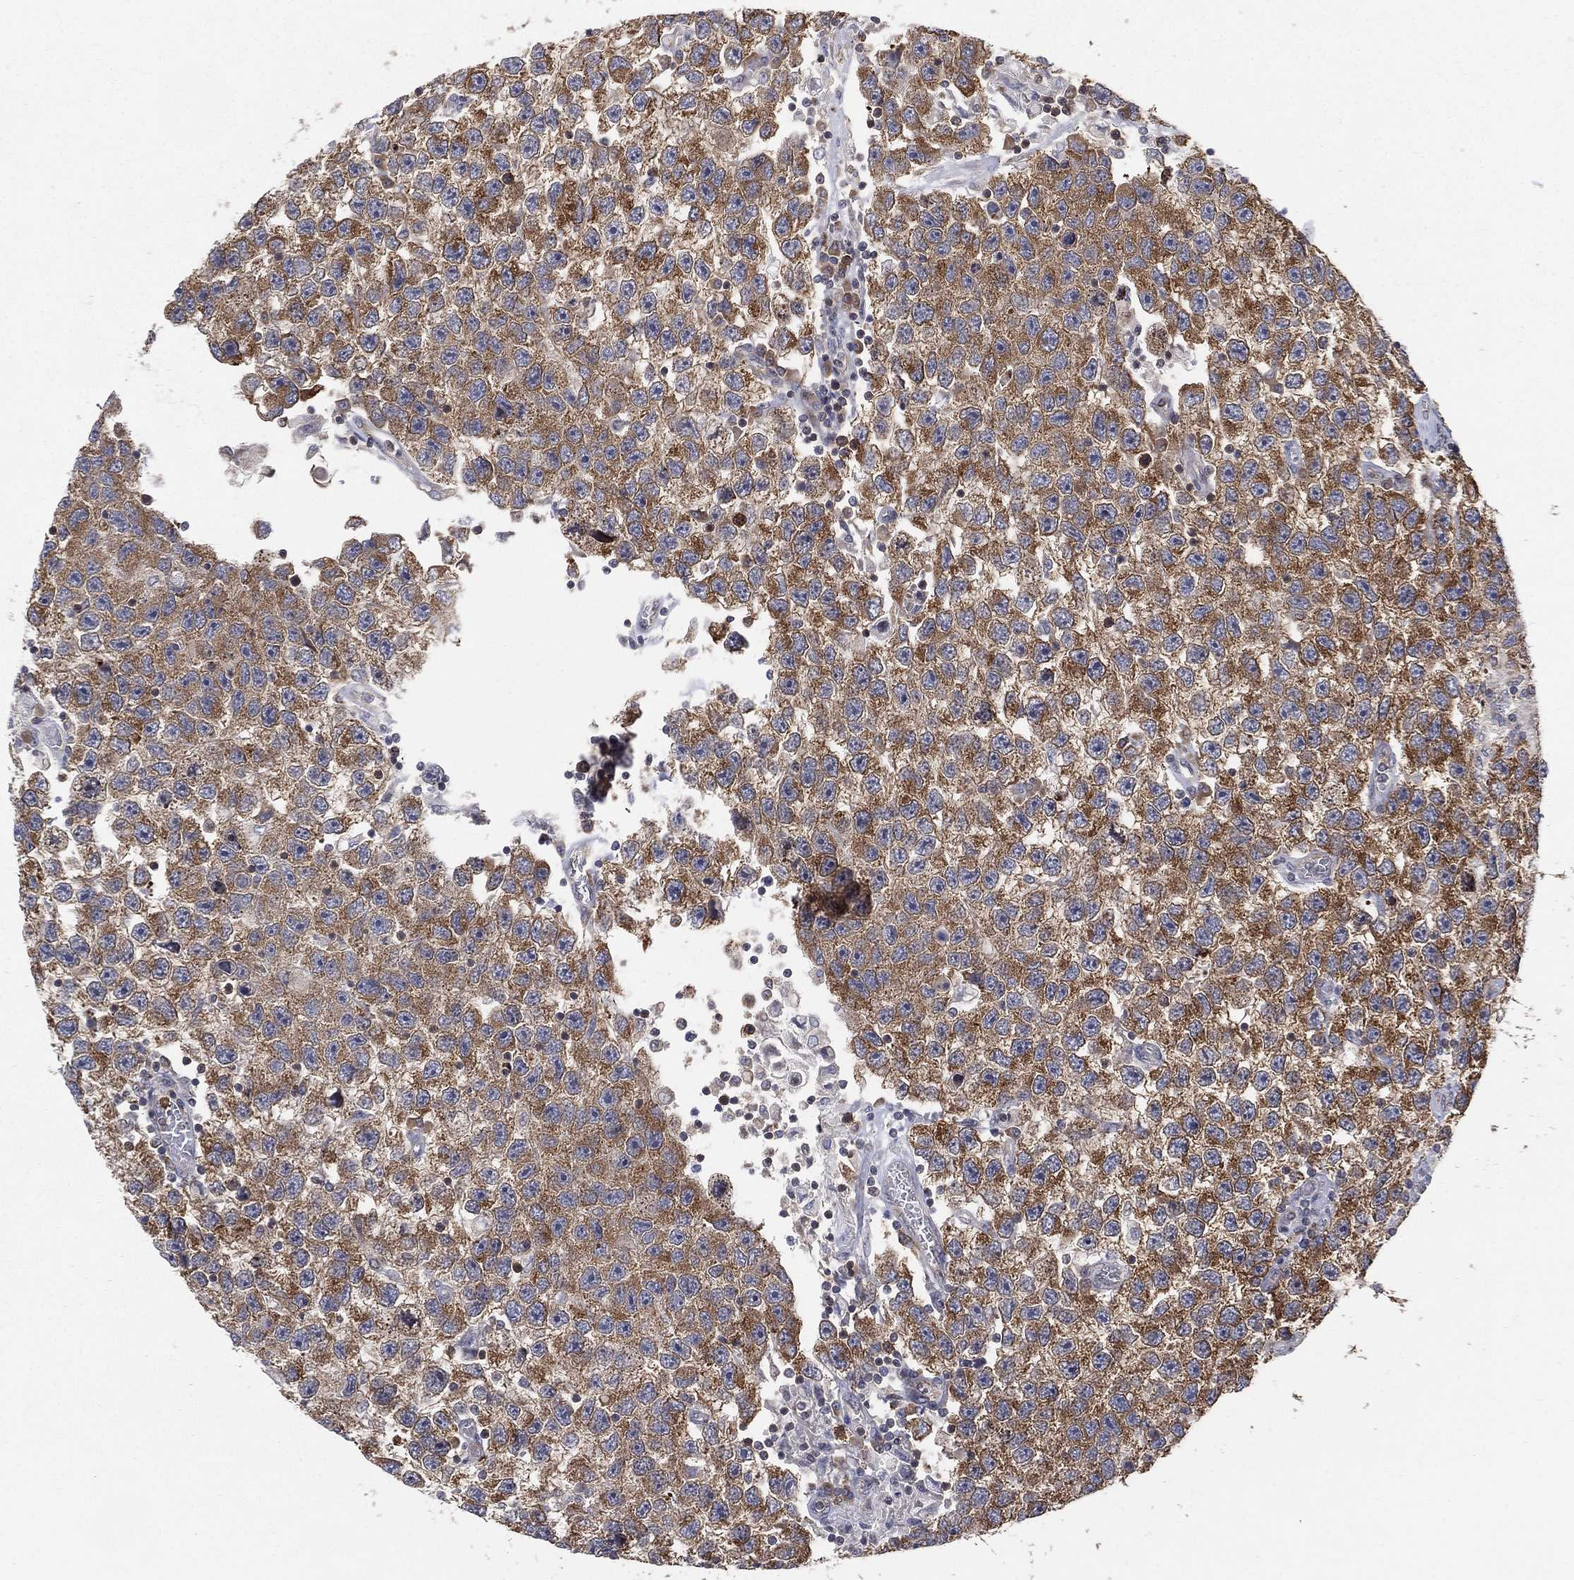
{"staining": {"intensity": "strong", "quantity": "25%-75%", "location": "cytoplasmic/membranous"}, "tissue": "testis cancer", "cell_type": "Tumor cells", "image_type": "cancer", "snomed": [{"axis": "morphology", "description": "Seminoma, NOS"}, {"axis": "topography", "description": "Testis"}], "caption": "Brown immunohistochemical staining in seminoma (testis) displays strong cytoplasmic/membranous expression in about 25%-75% of tumor cells. (DAB = brown stain, brightfield microscopy at high magnification).", "gene": "TMTC4", "patient": {"sex": "male", "age": 26}}